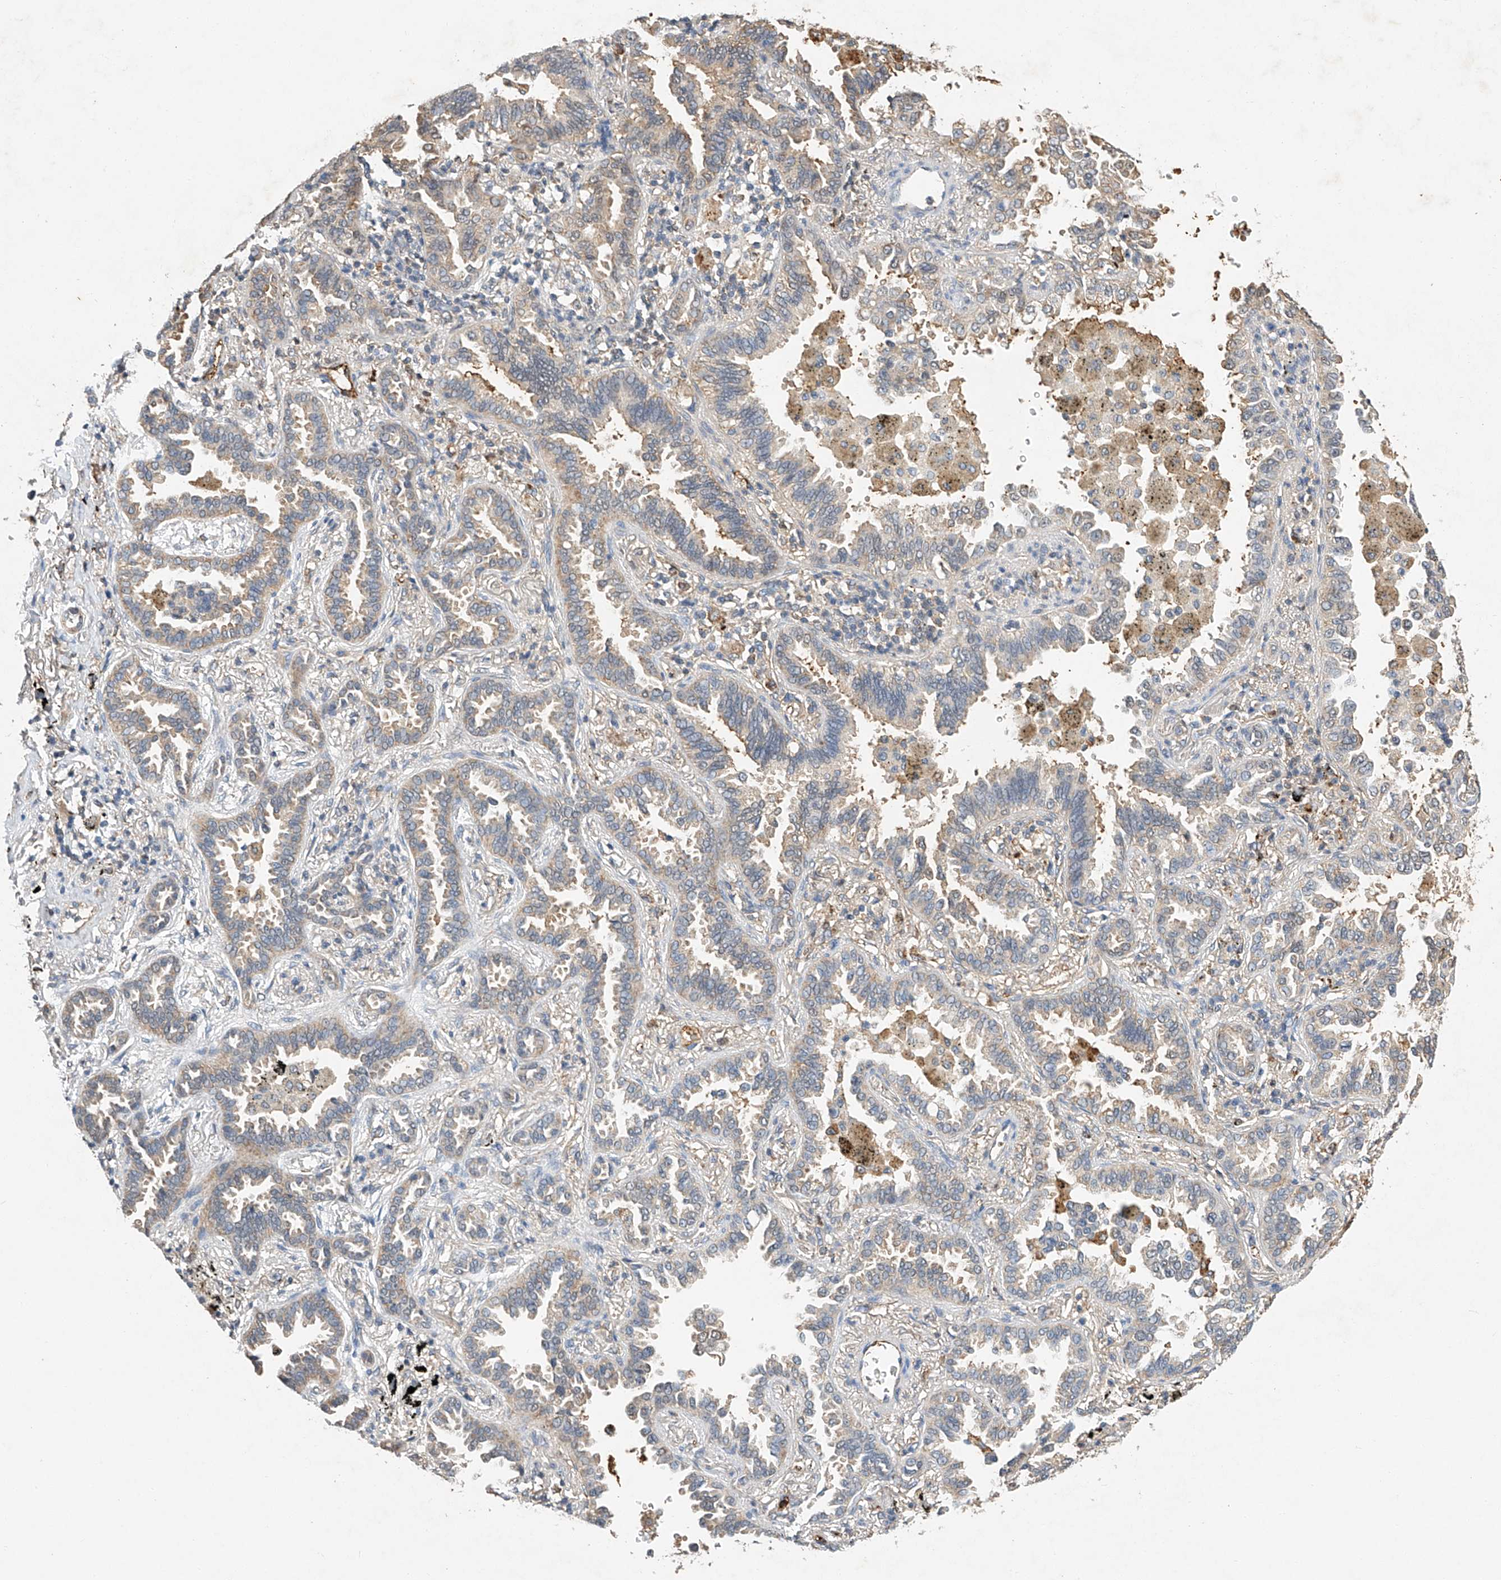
{"staining": {"intensity": "weak", "quantity": "<25%", "location": "cytoplasmic/membranous"}, "tissue": "lung cancer", "cell_type": "Tumor cells", "image_type": "cancer", "snomed": [{"axis": "morphology", "description": "Normal tissue, NOS"}, {"axis": "morphology", "description": "Adenocarcinoma, NOS"}, {"axis": "topography", "description": "Lung"}], "caption": "Photomicrograph shows no protein expression in tumor cells of lung cancer tissue.", "gene": "CTDP1", "patient": {"sex": "male", "age": 59}}